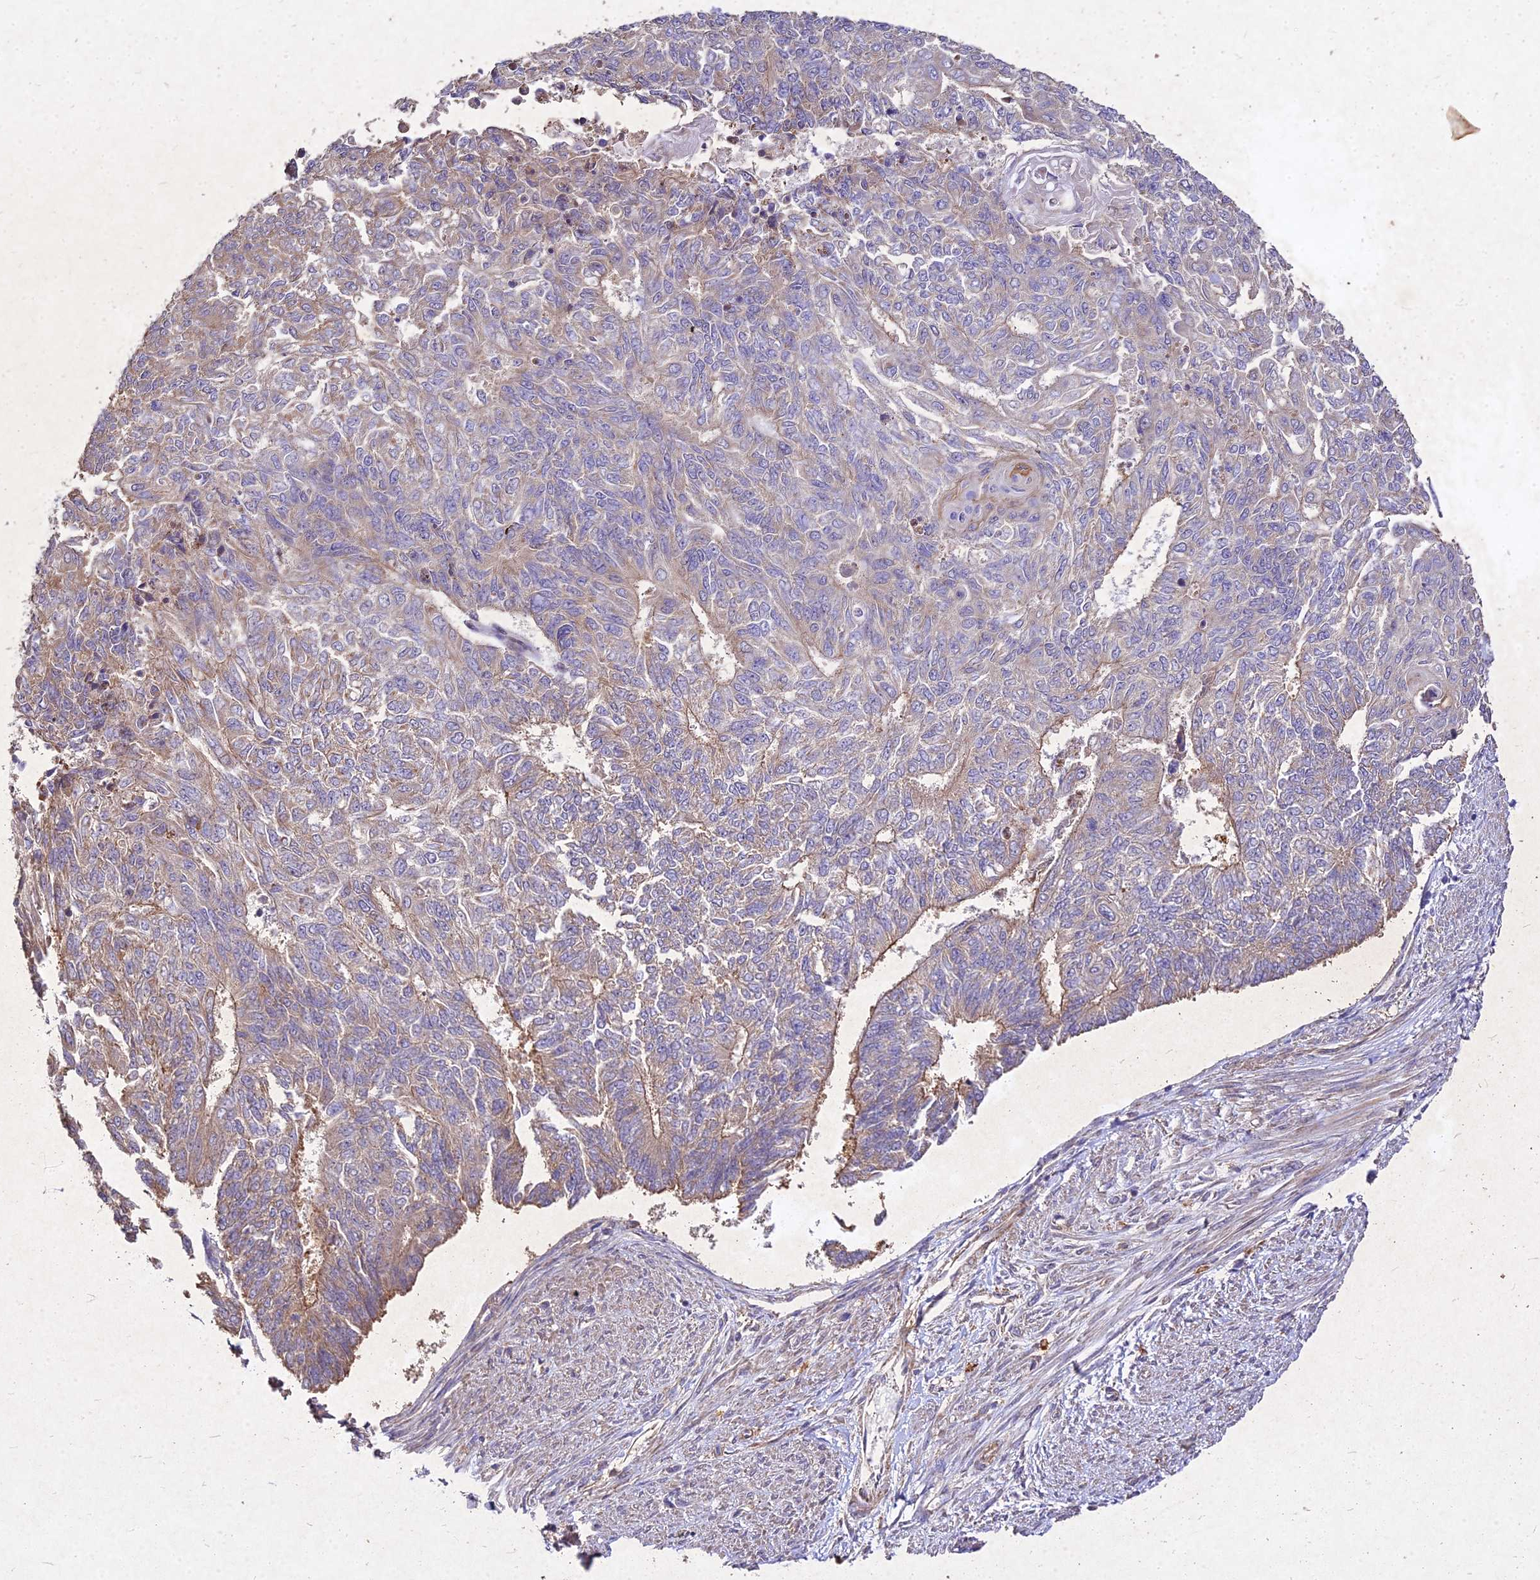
{"staining": {"intensity": "weak", "quantity": "<25%", "location": "cytoplasmic/membranous"}, "tissue": "endometrial cancer", "cell_type": "Tumor cells", "image_type": "cancer", "snomed": [{"axis": "morphology", "description": "Adenocarcinoma, NOS"}, {"axis": "topography", "description": "Endometrium"}], "caption": "The micrograph shows no staining of tumor cells in endometrial cancer (adenocarcinoma).", "gene": "SKA1", "patient": {"sex": "female", "age": 32}}